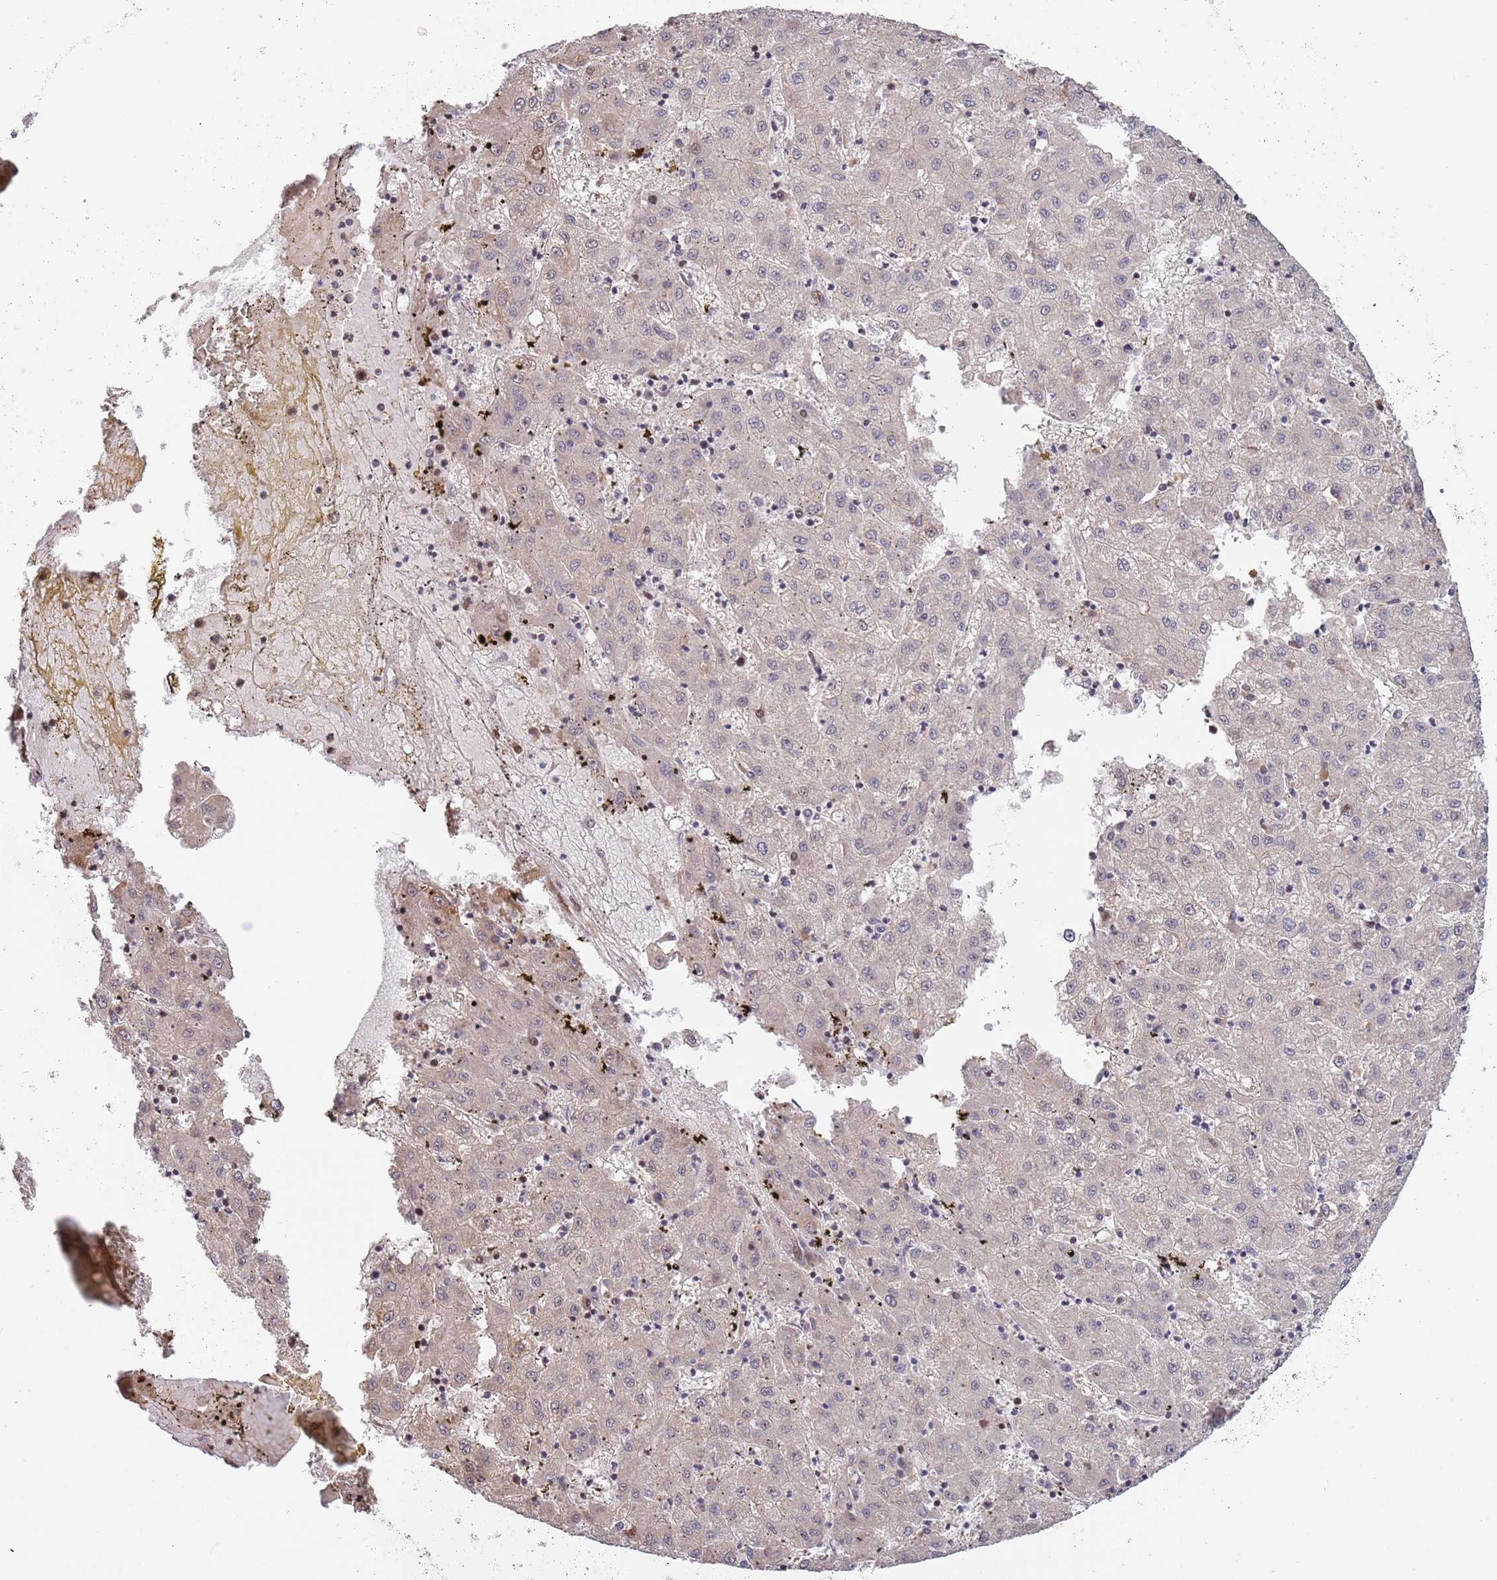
{"staining": {"intensity": "weak", "quantity": "<25%", "location": "cytoplasmic/membranous"}, "tissue": "liver cancer", "cell_type": "Tumor cells", "image_type": "cancer", "snomed": [{"axis": "morphology", "description": "Carcinoma, Hepatocellular, NOS"}, {"axis": "topography", "description": "Liver"}], "caption": "Tumor cells are negative for brown protein staining in liver hepatocellular carcinoma. (Immunohistochemistry (ihc), brightfield microscopy, high magnification).", "gene": "SYNDIG1L", "patient": {"sex": "male", "age": 72}}